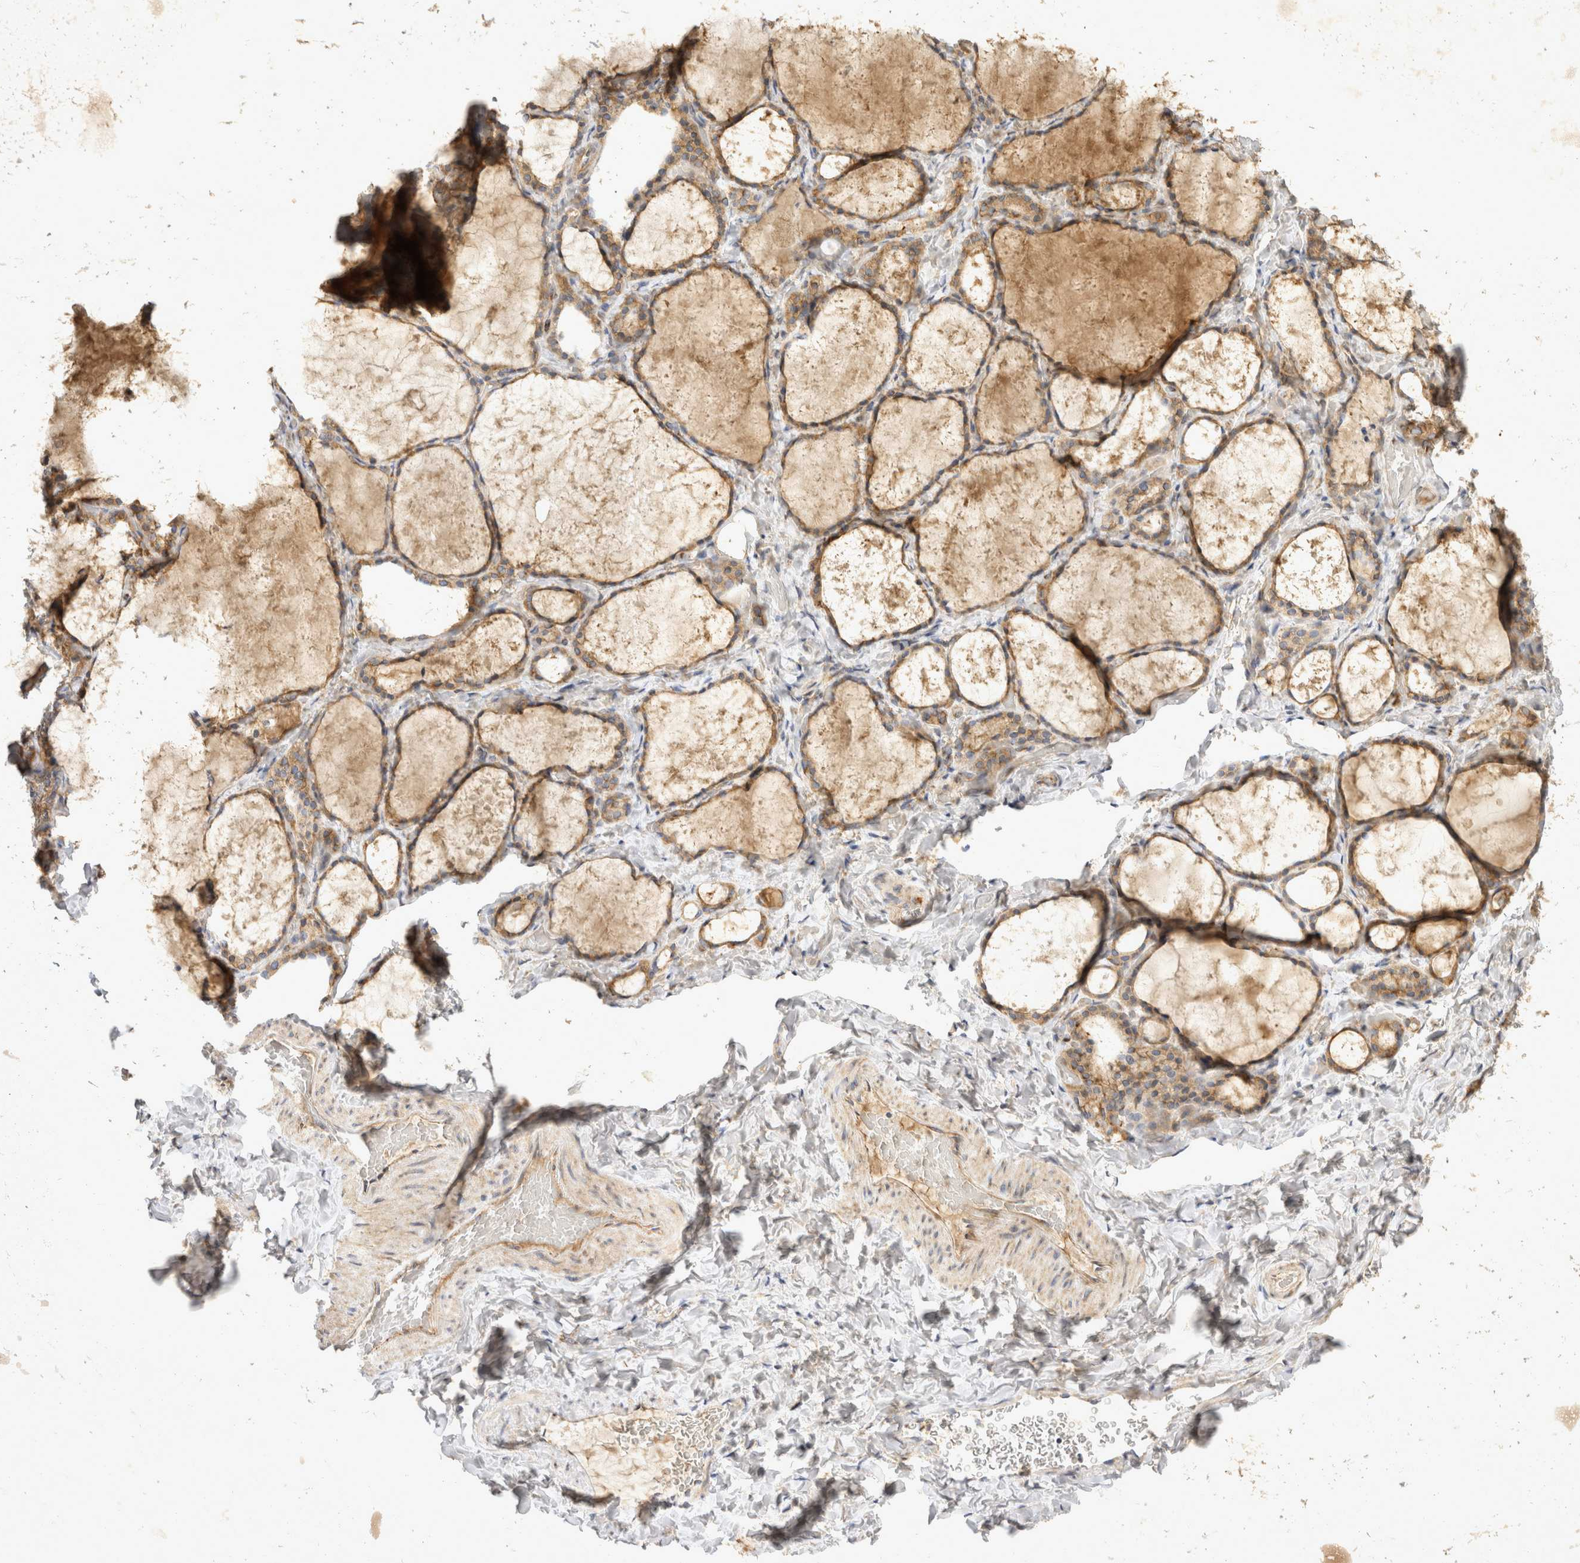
{"staining": {"intensity": "weak", "quantity": "25%-75%", "location": "cytoplasmic/membranous"}, "tissue": "thyroid gland", "cell_type": "Glandular cells", "image_type": "normal", "snomed": [{"axis": "morphology", "description": "Normal tissue, NOS"}, {"axis": "topography", "description": "Thyroid gland"}], "caption": "High-magnification brightfield microscopy of normal thyroid gland stained with DAB (brown) and counterstained with hematoxylin (blue). glandular cells exhibit weak cytoplasmic/membranous expression is present in about25%-75% of cells.", "gene": "EIF4G3", "patient": {"sex": "female", "age": 44}}